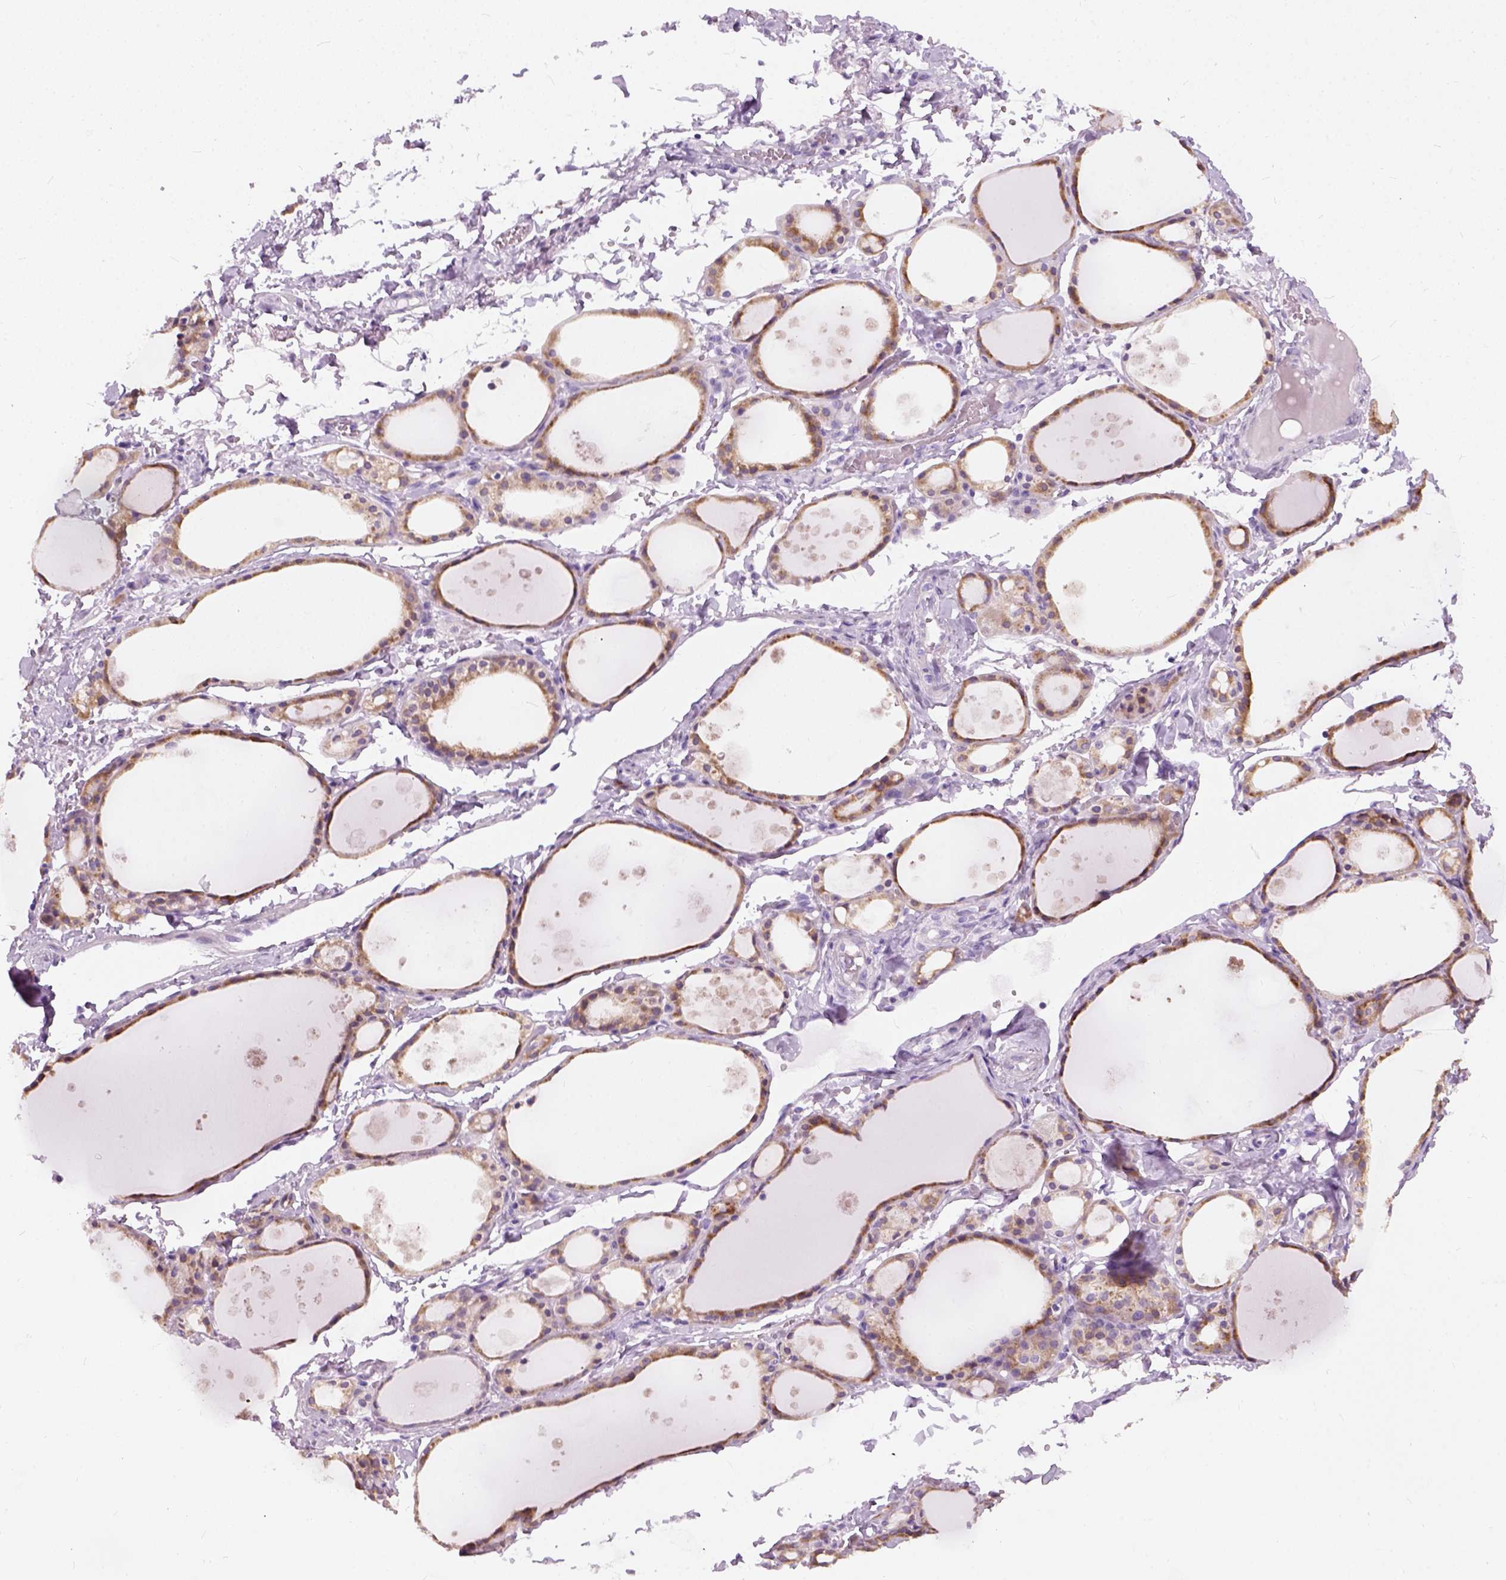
{"staining": {"intensity": "moderate", "quantity": ">75%", "location": "cytoplasmic/membranous"}, "tissue": "thyroid gland", "cell_type": "Glandular cells", "image_type": "normal", "snomed": [{"axis": "morphology", "description": "Normal tissue, NOS"}, {"axis": "topography", "description": "Thyroid gland"}], "caption": "Thyroid gland stained with DAB (3,3'-diaminobenzidine) immunohistochemistry demonstrates medium levels of moderate cytoplasmic/membranous expression in approximately >75% of glandular cells. (brown staining indicates protein expression, while blue staining denotes nuclei).", "gene": "AXDND1", "patient": {"sex": "male", "age": 68}}